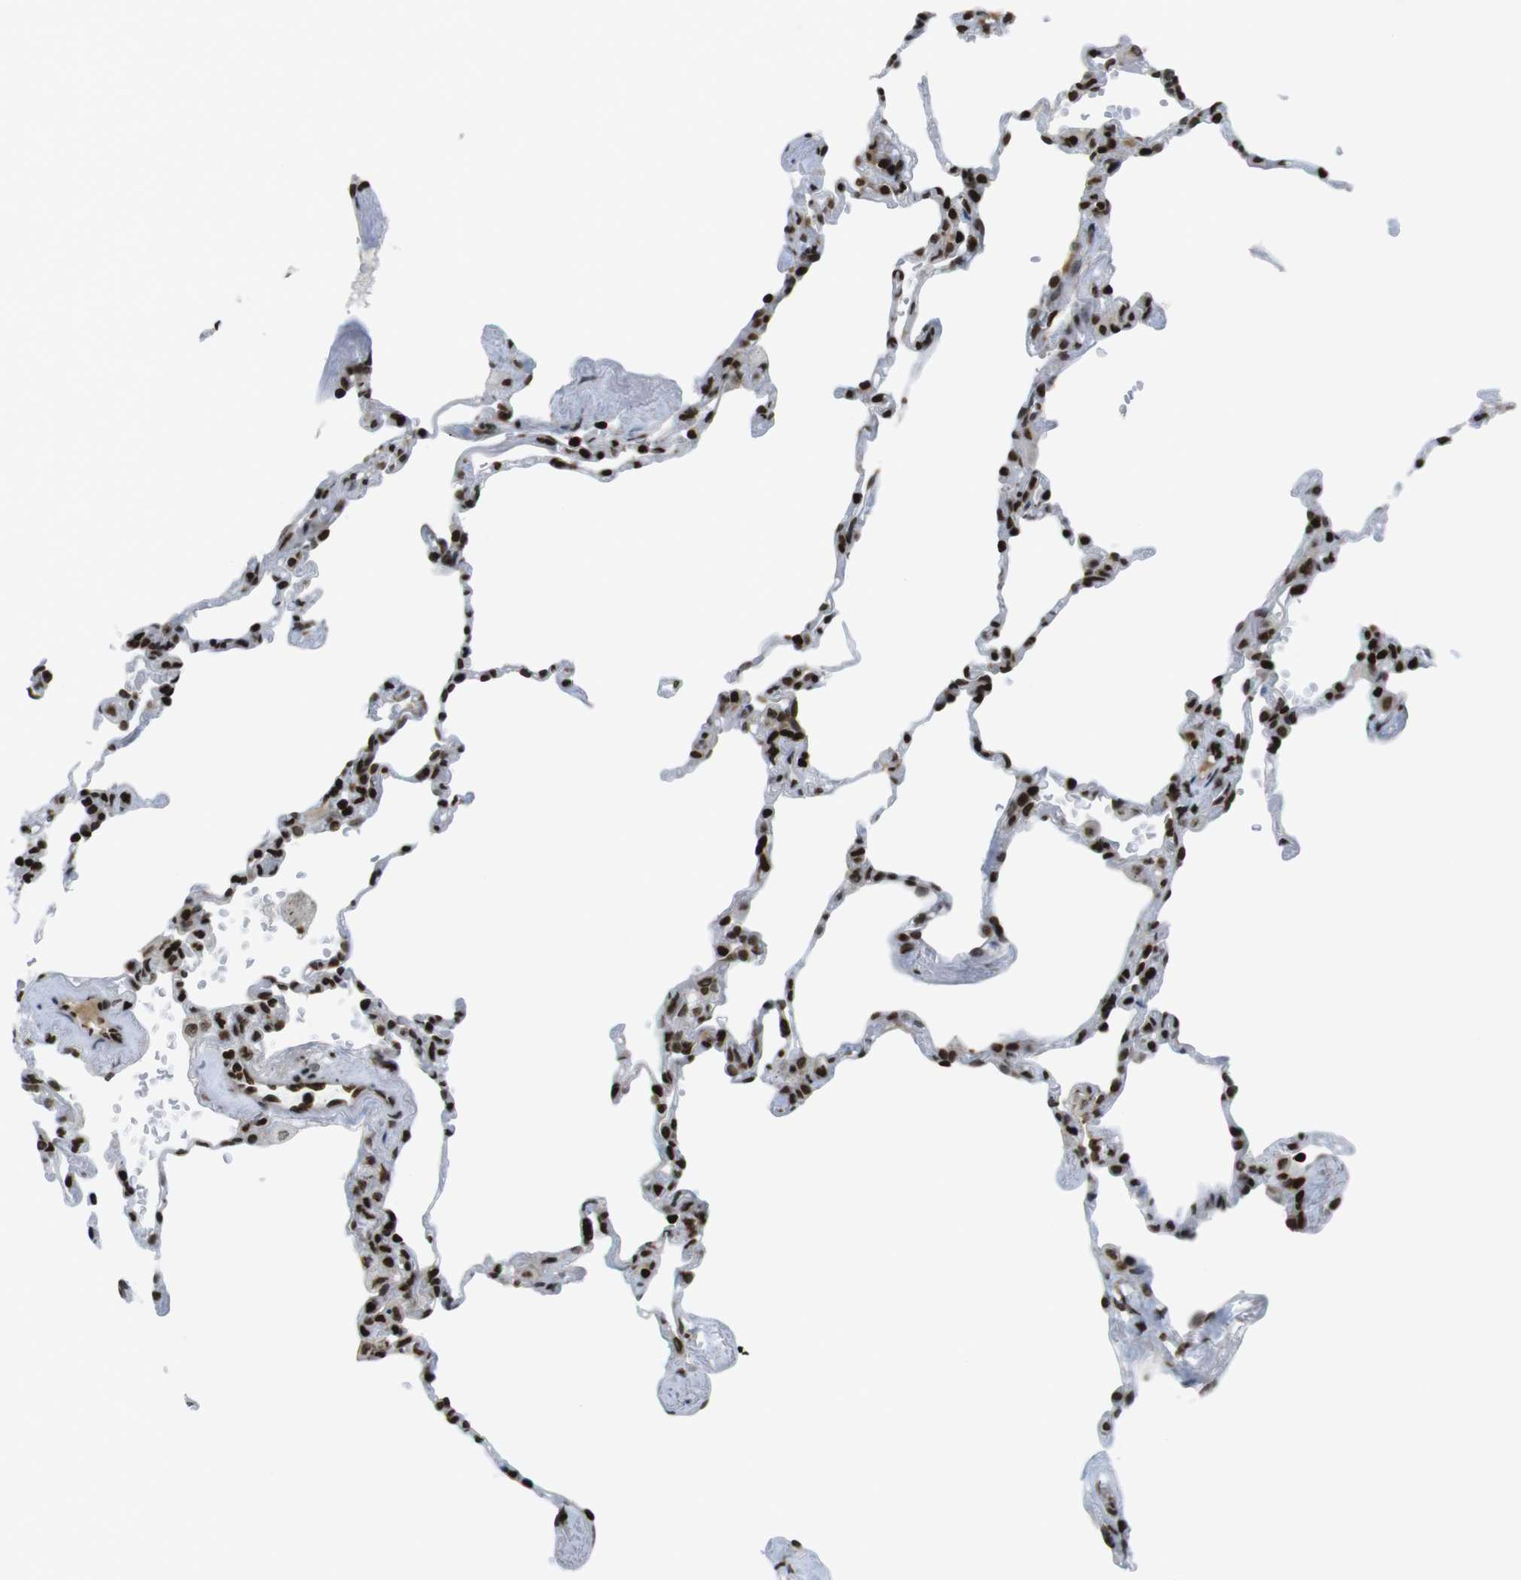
{"staining": {"intensity": "strong", "quantity": ">75%", "location": "nuclear"}, "tissue": "lung", "cell_type": "Alveolar cells", "image_type": "normal", "snomed": [{"axis": "morphology", "description": "Normal tissue, NOS"}, {"axis": "topography", "description": "Lung"}], "caption": "Alveolar cells demonstrate high levels of strong nuclear positivity in about >75% of cells in normal human lung. (DAB IHC, brown staining for protein, blue staining for nuclei).", "gene": "H2AC8", "patient": {"sex": "male", "age": 59}}